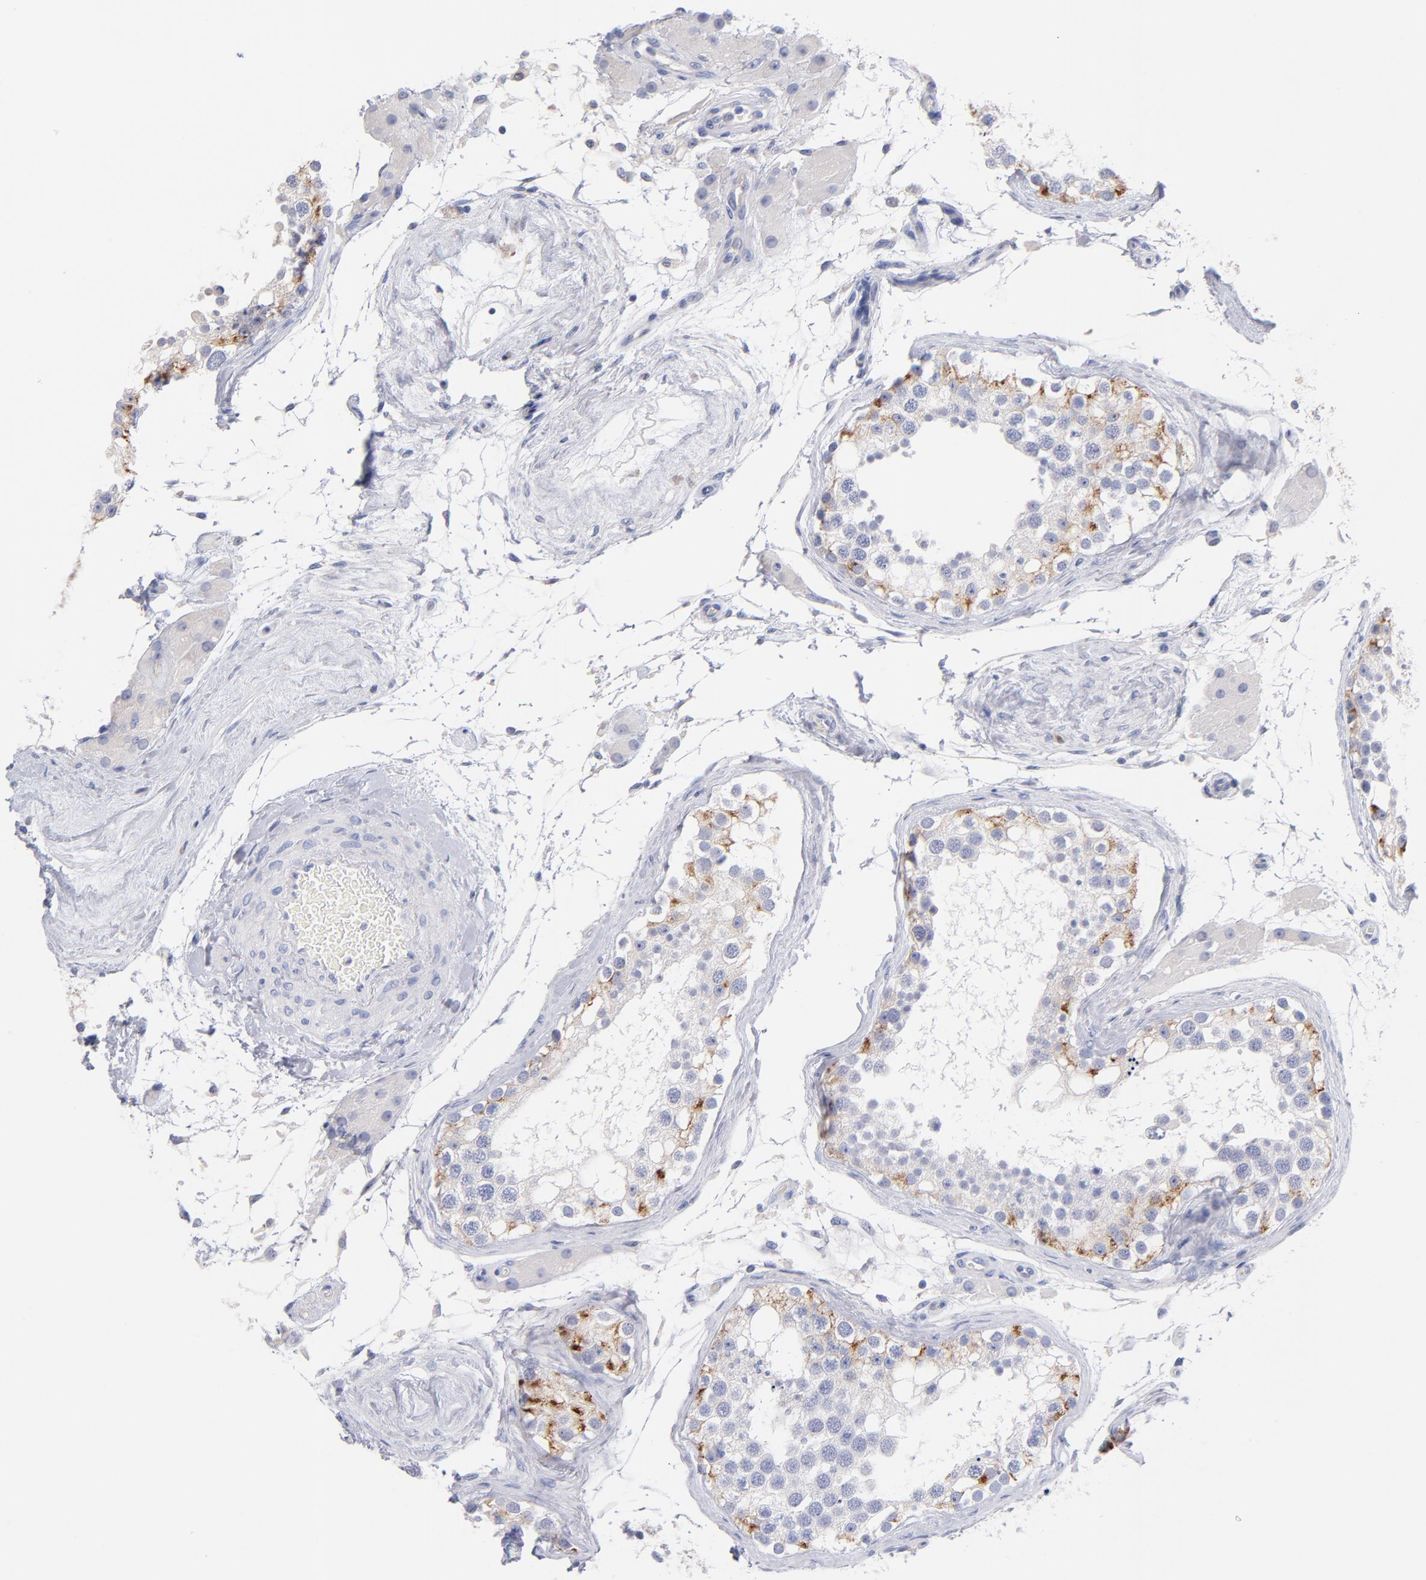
{"staining": {"intensity": "weak", "quantity": "25%-75%", "location": "cytoplasmic/membranous"}, "tissue": "testis", "cell_type": "Cells in seminiferous ducts", "image_type": "normal", "snomed": [{"axis": "morphology", "description": "Normal tissue, NOS"}, {"axis": "topography", "description": "Testis"}], "caption": "Testis stained with a protein marker displays weak staining in cells in seminiferous ducts.", "gene": "BID", "patient": {"sex": "male", "age": 68}}